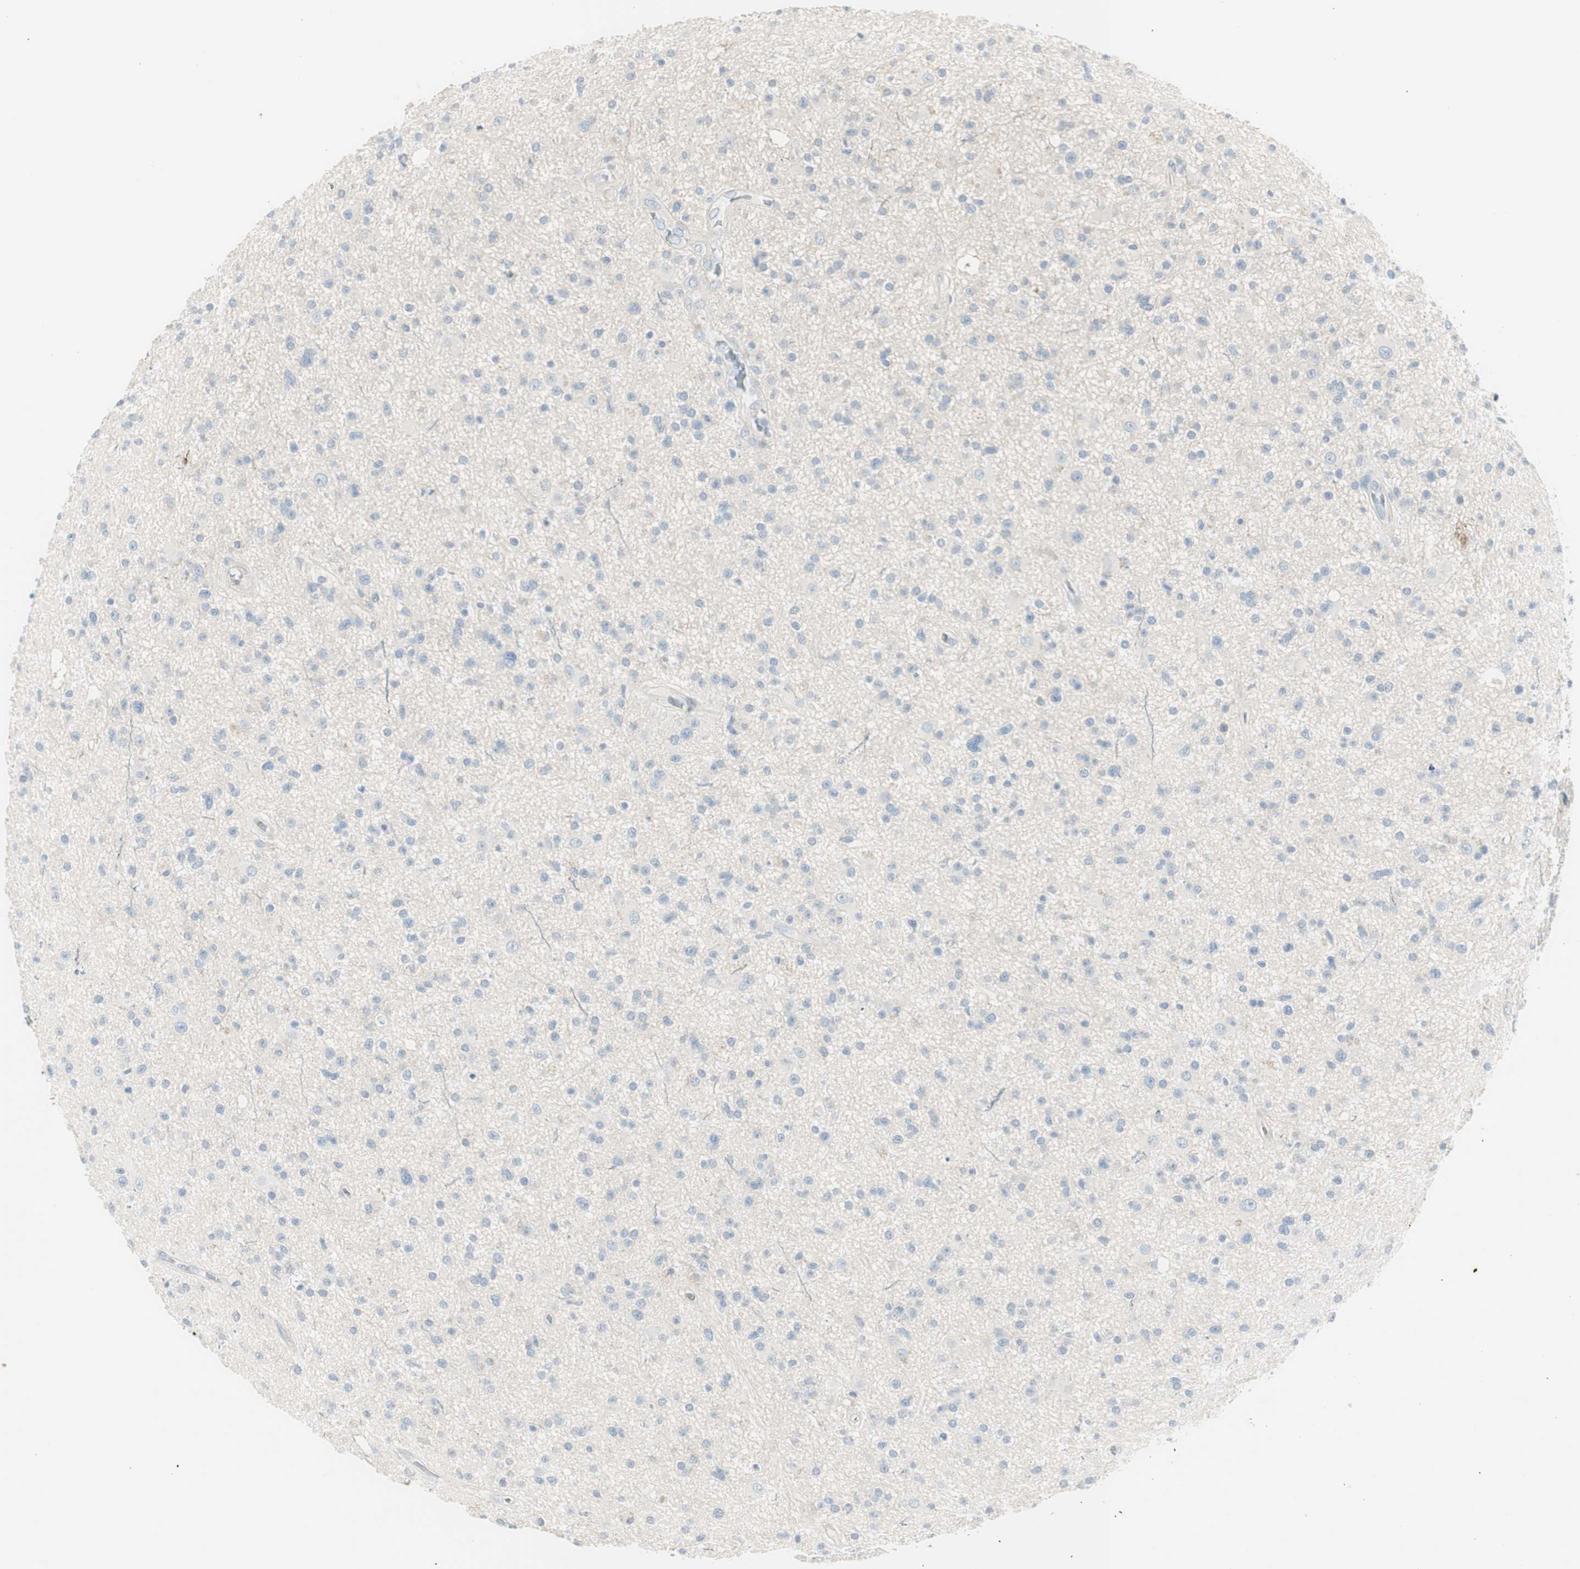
{"staining": {"intensity": "negative", "quantity": "none", "location": "none"}, "tissue": "glioma", "cell_type": "Tumor cells", "image_type": "cancer", "snomed": [{"axis": "morphology", "description": "Glioma, malignant, High grade"}, {"axis": "topography", "description": "Brain"}], "caption": "There is no significant positivity in tumor cells of high-grade glioma (malignant).", "gene": "CACNA2D1", "patient": {"sex": "male", "age": 33}}